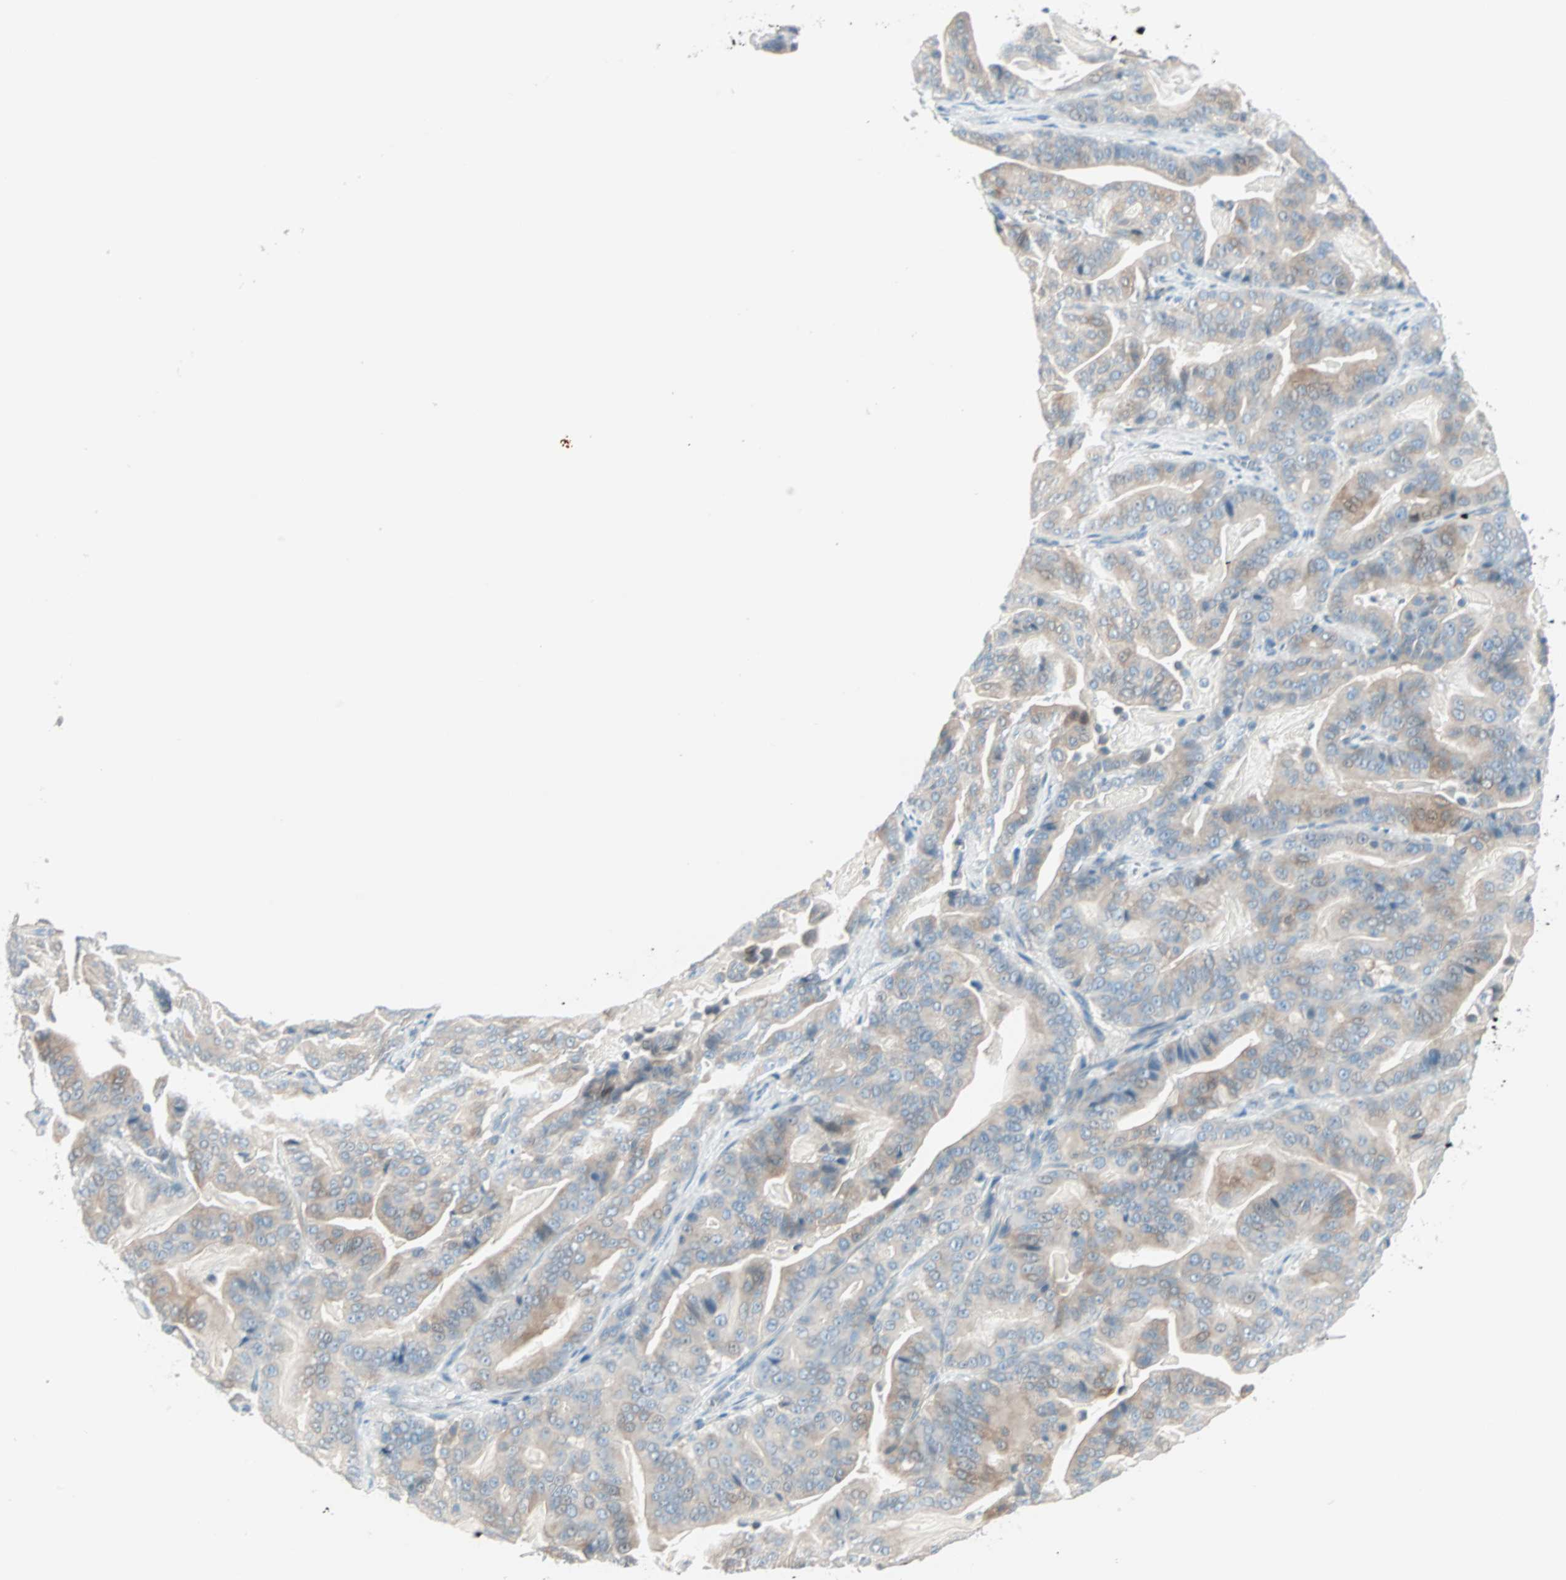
{"staining": {"intensity": "weak", "quantity": ">75%", "location": "cytoplasmic/membranous"}, "tissue": "pancreatic cancer", "cell_type": "Tumor cells", "image_type": "cancer", "snomed": [{"axis": "morphology", "description": "Adenocarcinoma, NOS"}, {"axis": "topography", "description": "Pancreas"}], "caption": "A micrograph of adenocarcinoma (pancreatic) stained for a protein reveals weak cytoplasmic/membranous brown staining in tumor cells. The protein of interest is shown in brown color, while the nuclei are stained blue.", "gene": "SULT1C2", "patient": {"sex": "male", "age": 63}}